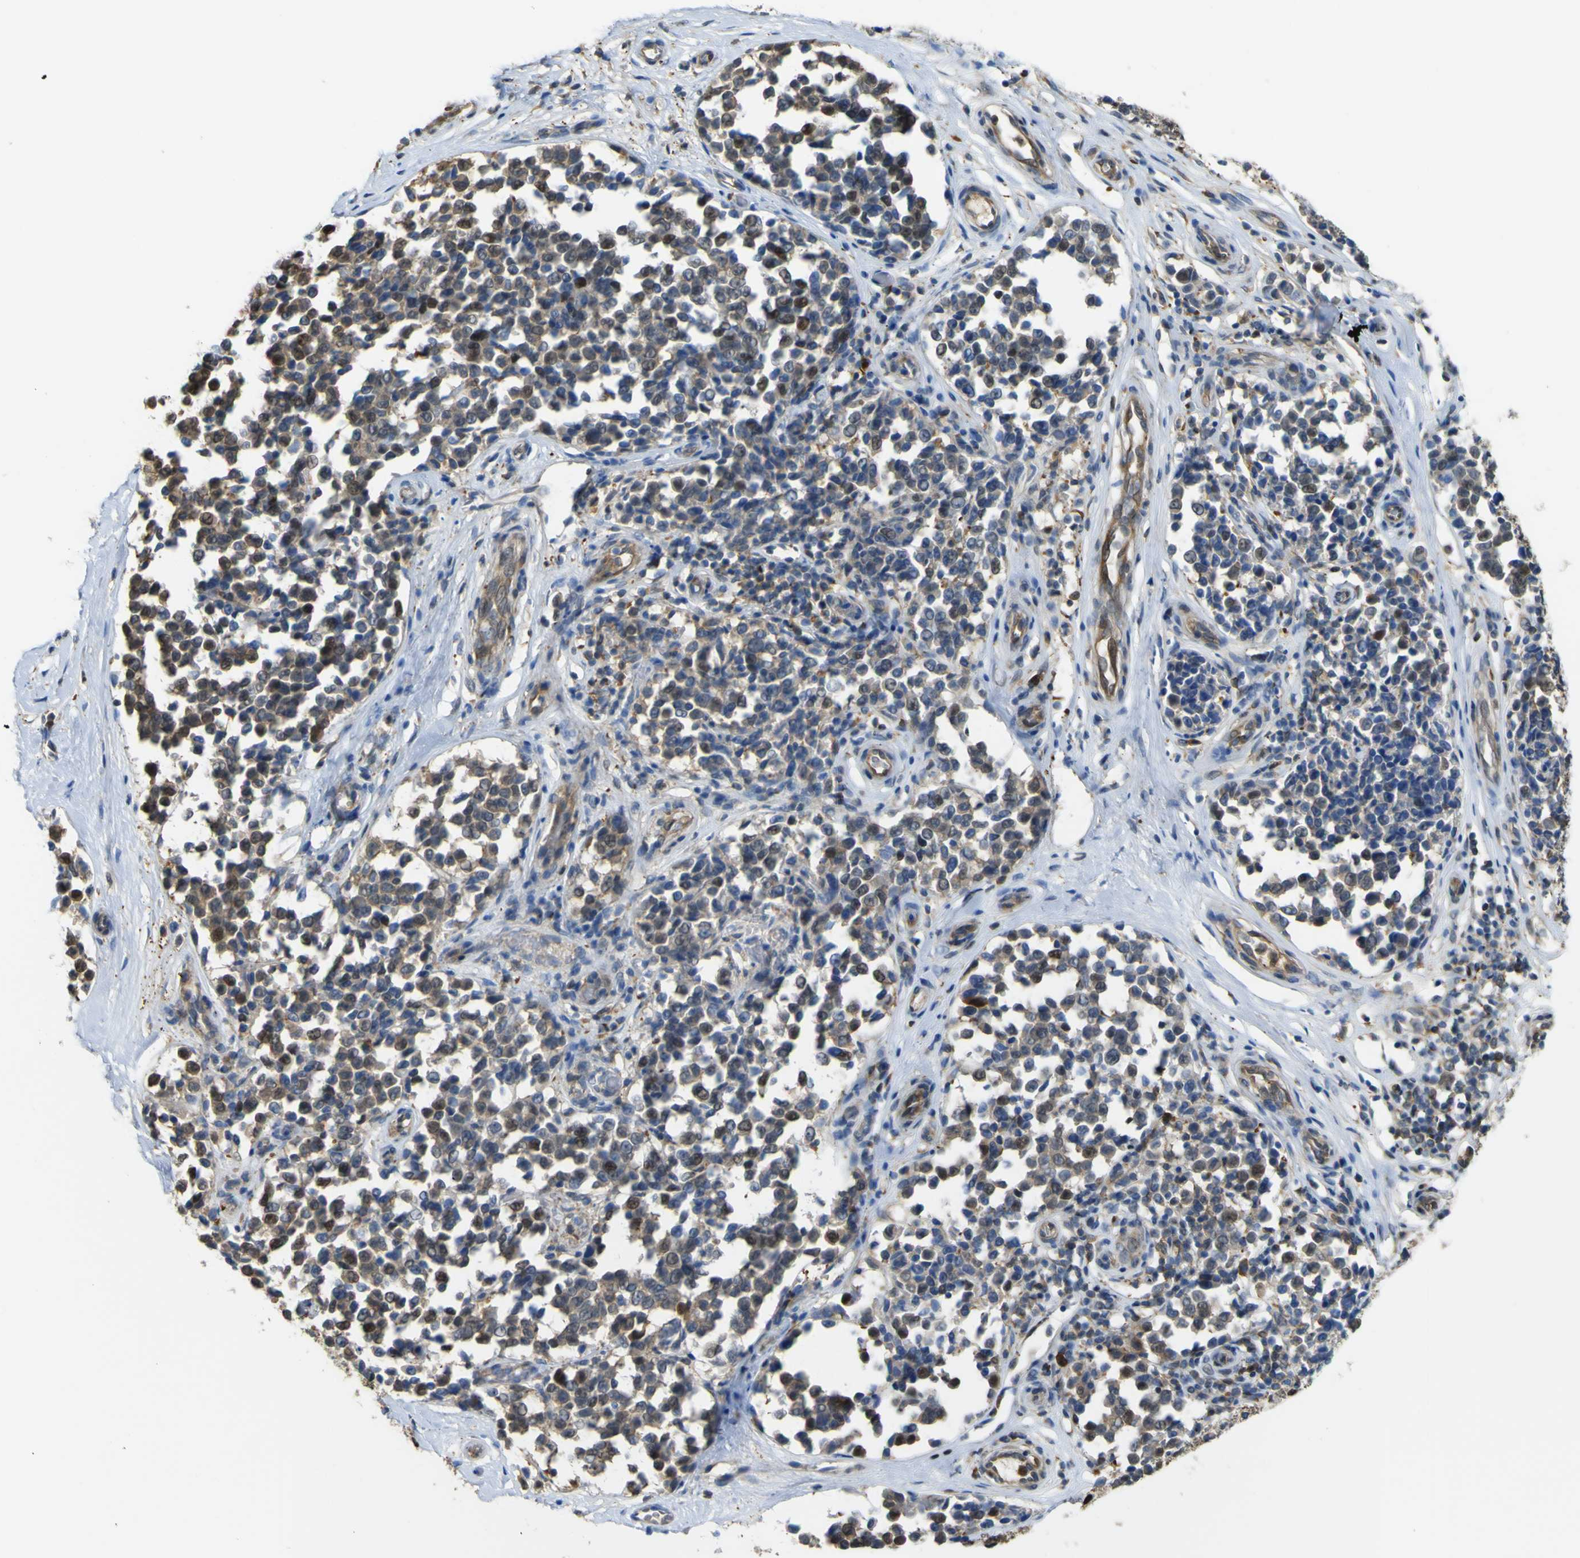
{"staining": {"intensity": "moderate", "quantity": "25%-75%", "location": "cytoplasmic/membranous,nuclear"}, "tissue": "melanoma", "cell_type": "Tumor cells", "image_type": "cancer", "snomed": [{"axis": "morphology", "description": "Malignant melanoma, NOS"}, {"axis": "topography", "description": "Skin"}], "caption": "A brown stain labels moderate cytoplasmic/membranous and nuclear positivity of a protein in human melanoma tumor cells. The protein is shown in brown color, while the nuclei are stained blue.", "gene": "ABHD3", "patient": {"sex": "female", "age": 64}}